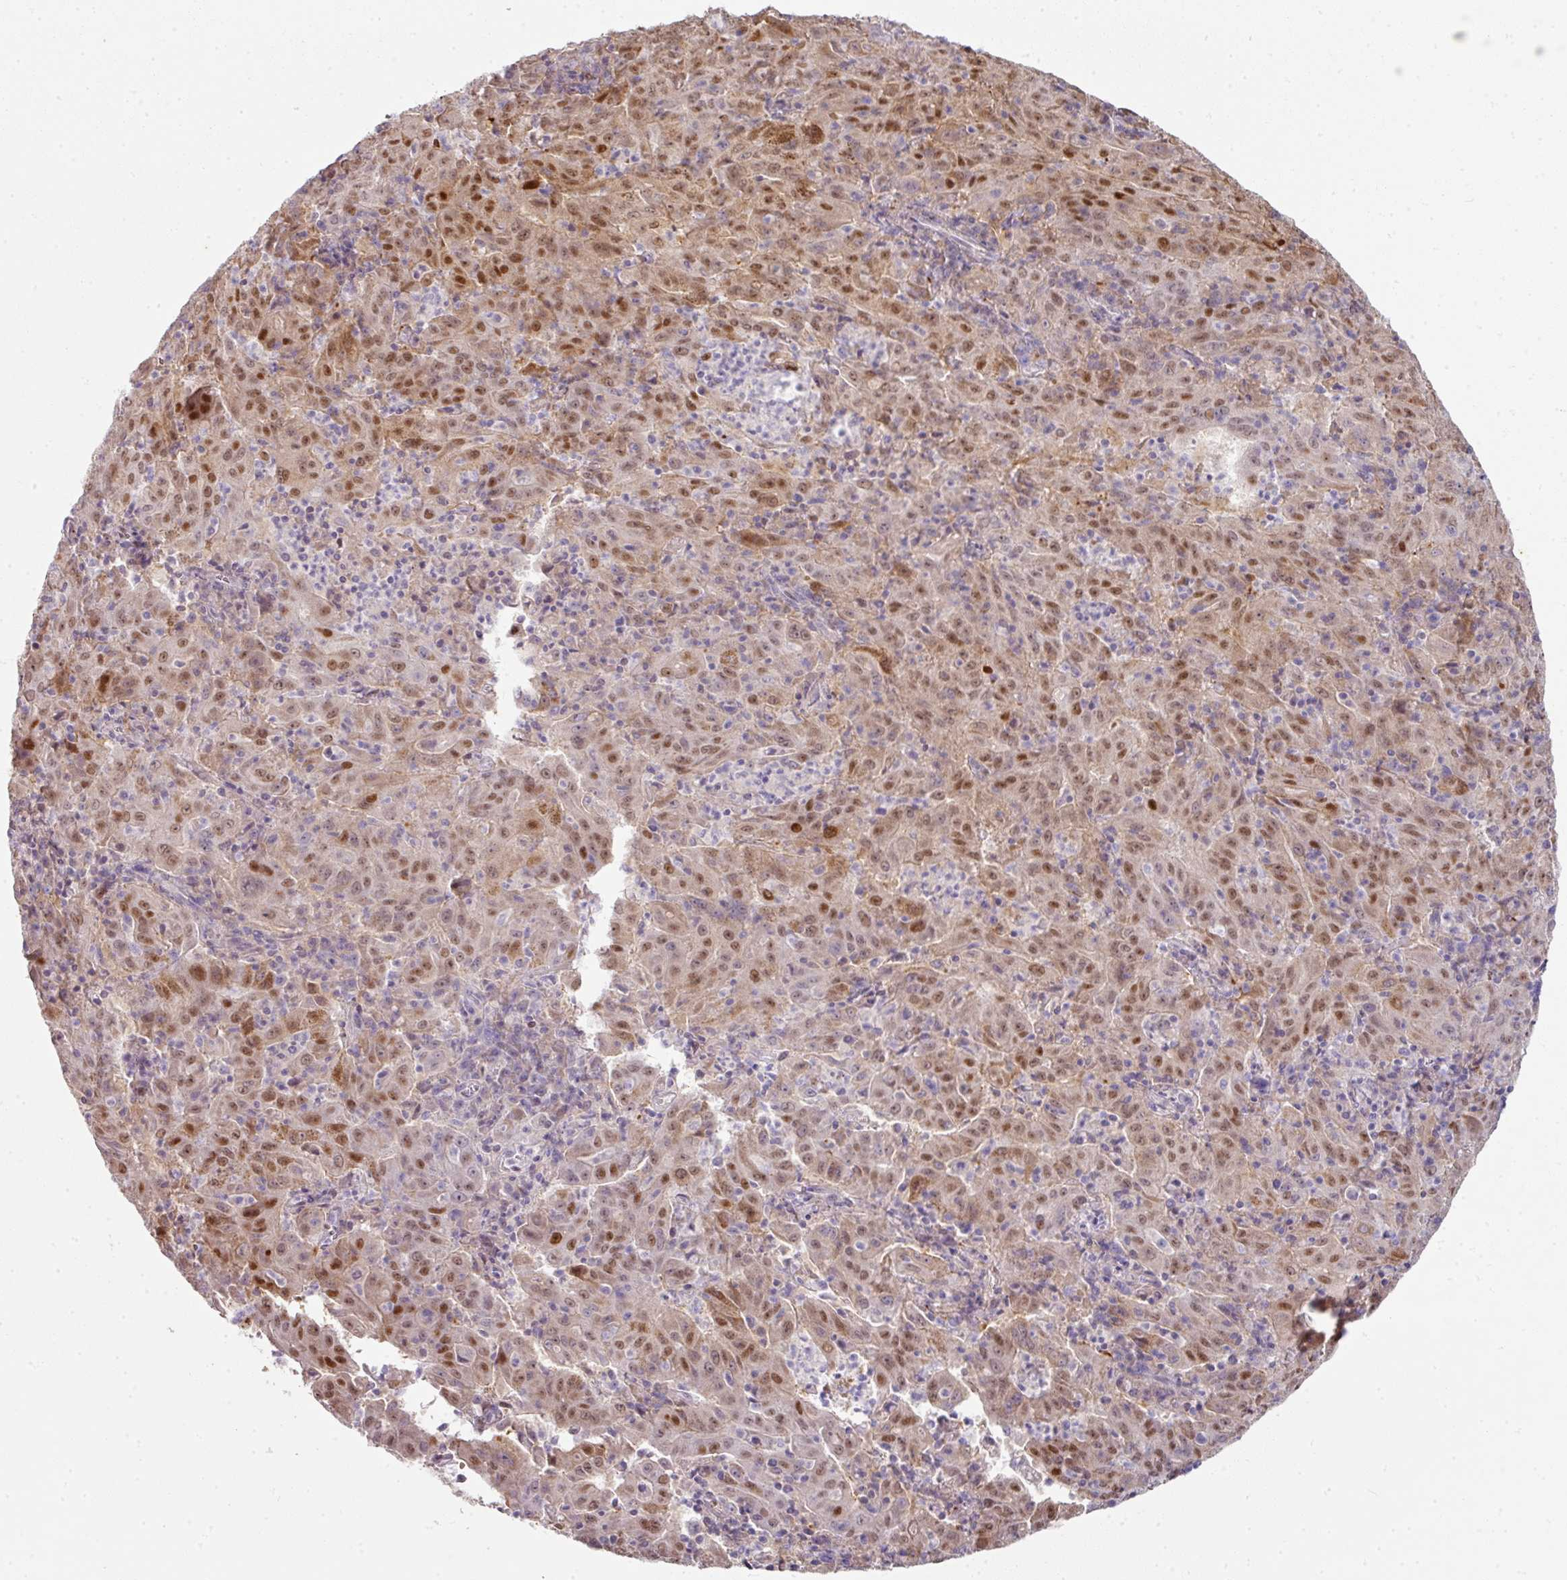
{"staining": {"intensity": "moderate", "quantity": ">75%", "location": "nuclear"}, "tissue": "pancreatic cancer", "cell_type": "Tumor cells", "image_type": "cancer", "snomed": [{"axis": "morphology", "description": "Adenocarcinoma, NOS"}, {"axis": "topography", "description": "Pancreas"}], "caption": "Protein staining reveals moderate nuclear staining in approximately >75% of tumor cells in adenocarcinoma (pancreatic). (DAB IHC with brightfield microscopy, high magnification).", "gene": "ANKRD18A", "patient": {"sex": "male", "age": 63}}